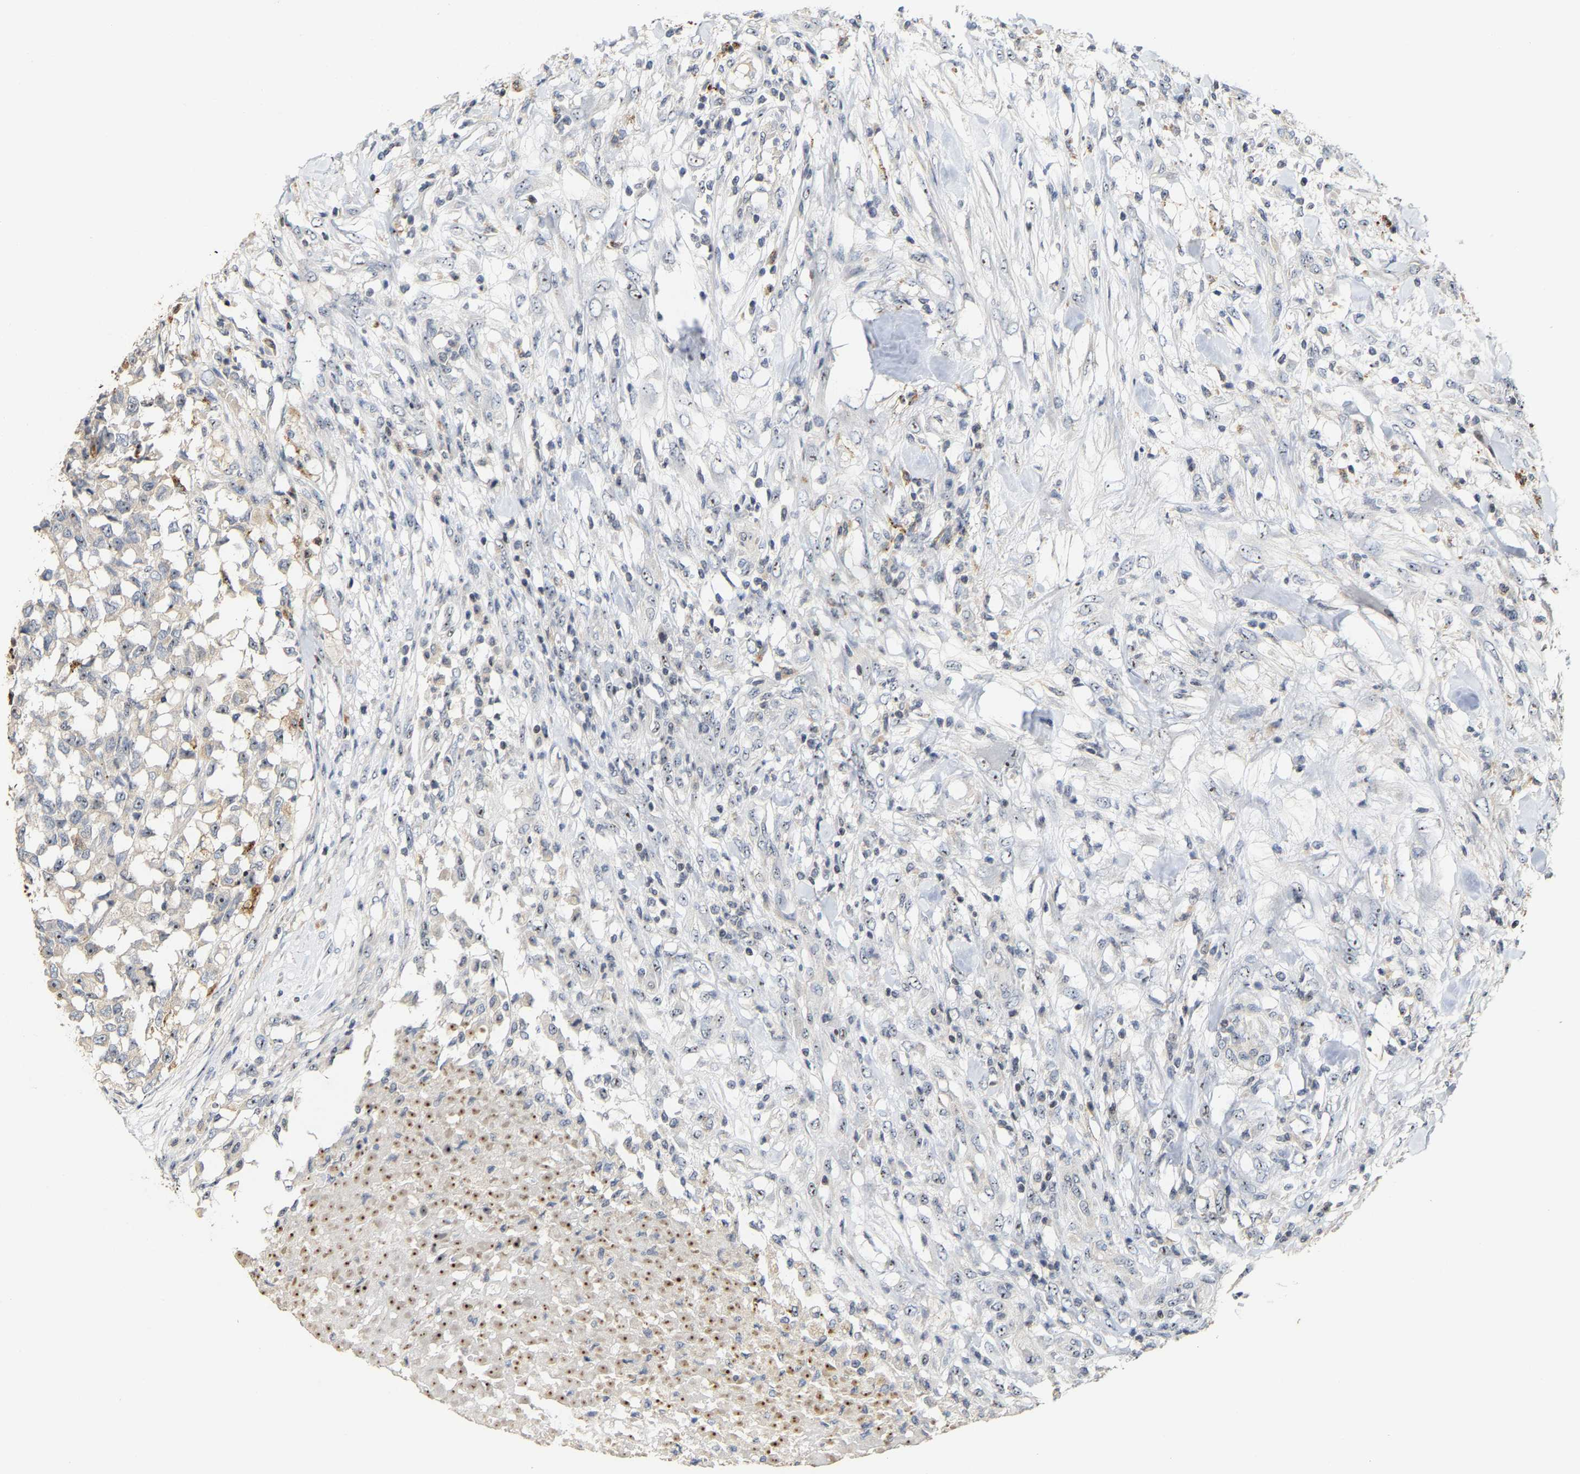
{"staining": {"intensity": "moderate", "quantity": "<25%", "location": "nuclear"}, "tissue": "testis cancer", "cell_type": "Tumor cells", "image_type": "cancer", "snomed": [{"axis": "morphology", "description": "Seminoma, NOS"}, {"axis": "topography", "description": "Testis"}], "caption": "Immunohistochemical staining of testis cancer exhibits low levels of moderate nuclear protein positivity in approximately <25% of tumor cells.", "gene": "NOP58", "patient": {"sex": "male", "age": 59}}